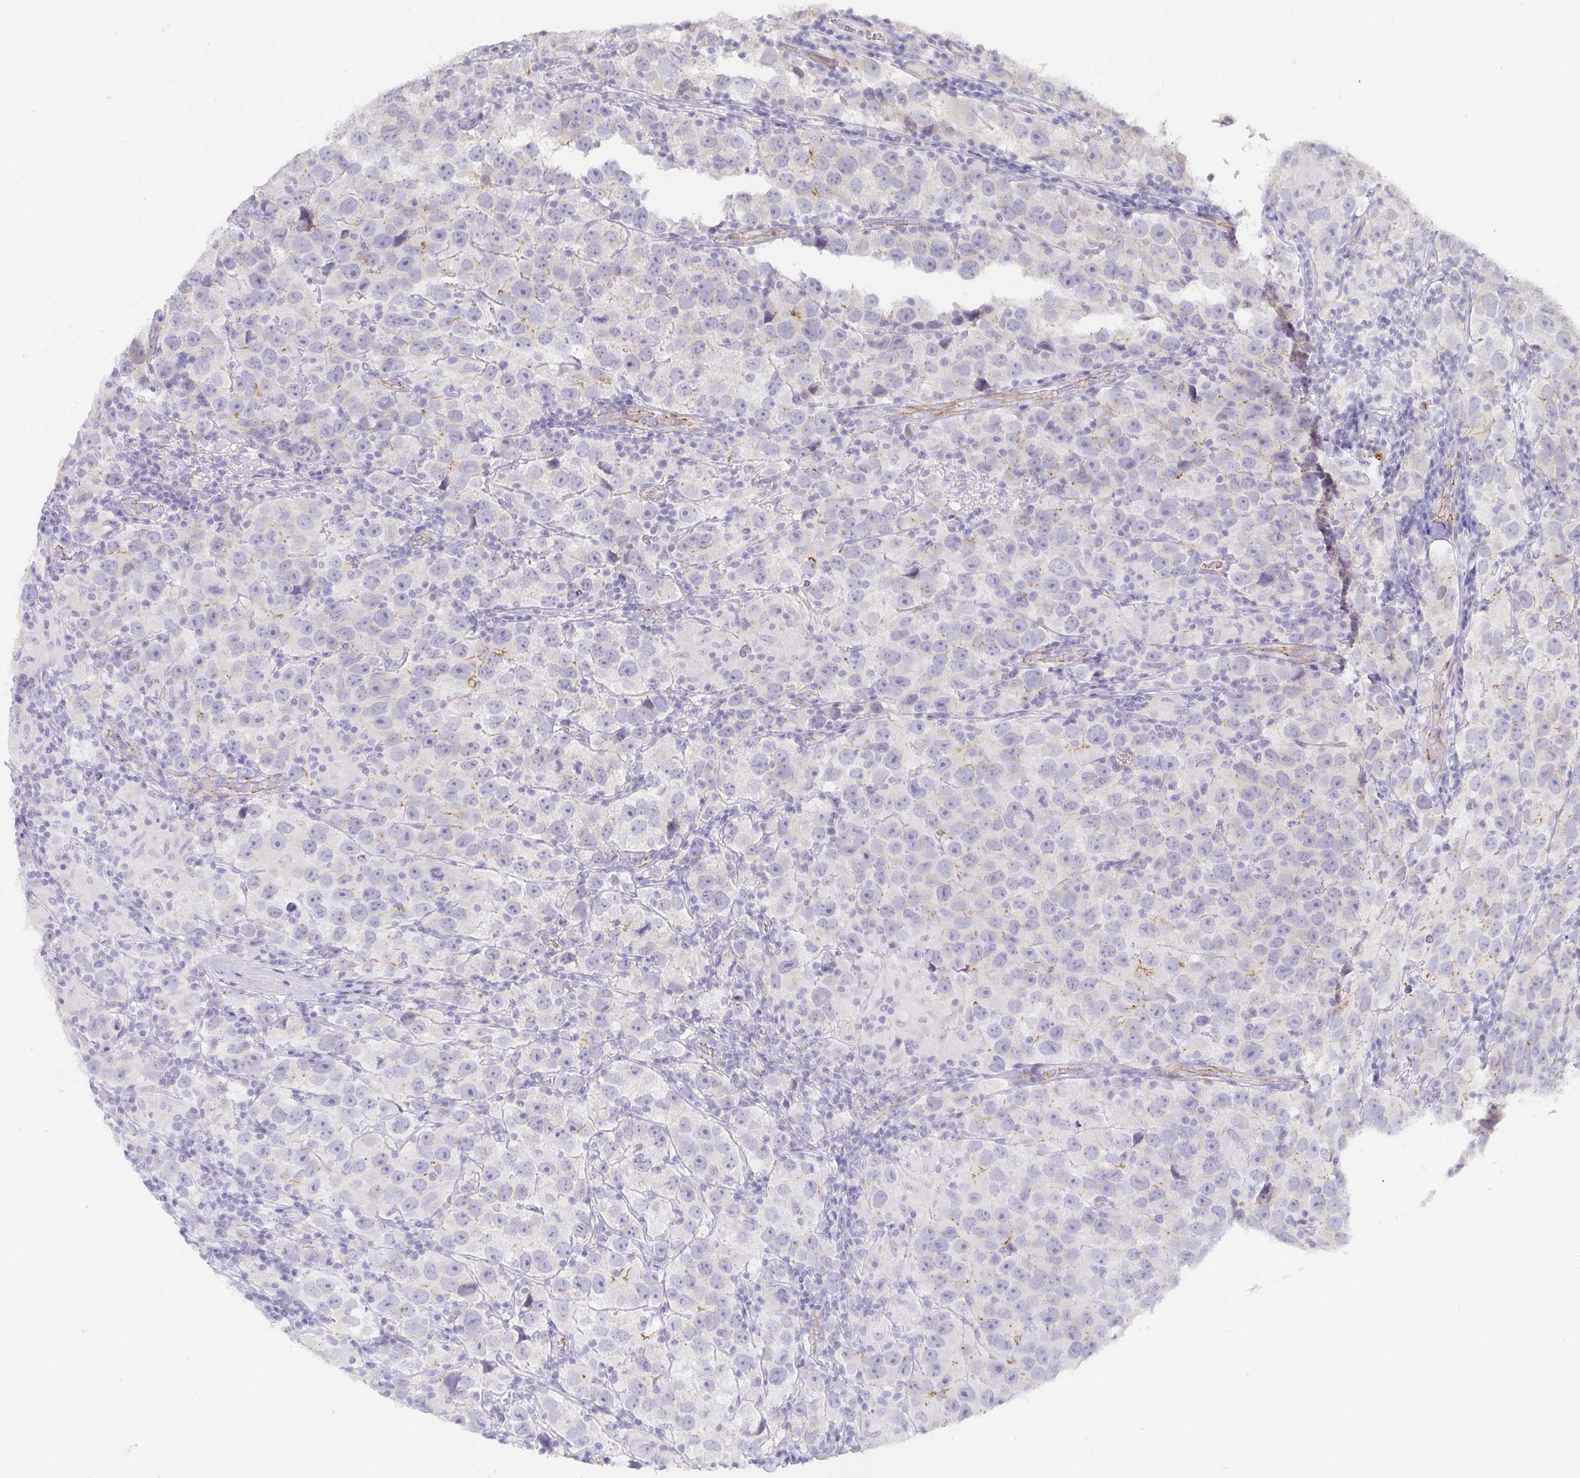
{"staining": {"intensity": "negative", "quantity": "none", "location": "none"}, "tissue": "testis cancer", "cell_type": "Tumor cells", "image_type": "cancer", "snomed": [{"axis": "morphology", "description": "Seminoma, NOS"}, {"axis": "topography", "description": "Testis"}], "caption": "Immunohistochemistry histopathology image of human seminoma (testis) stained for a protein (brown), which reveals no expression in tumor cells.", "gene": "PDX1", "patient": {"sex": "male", "age": 26}}